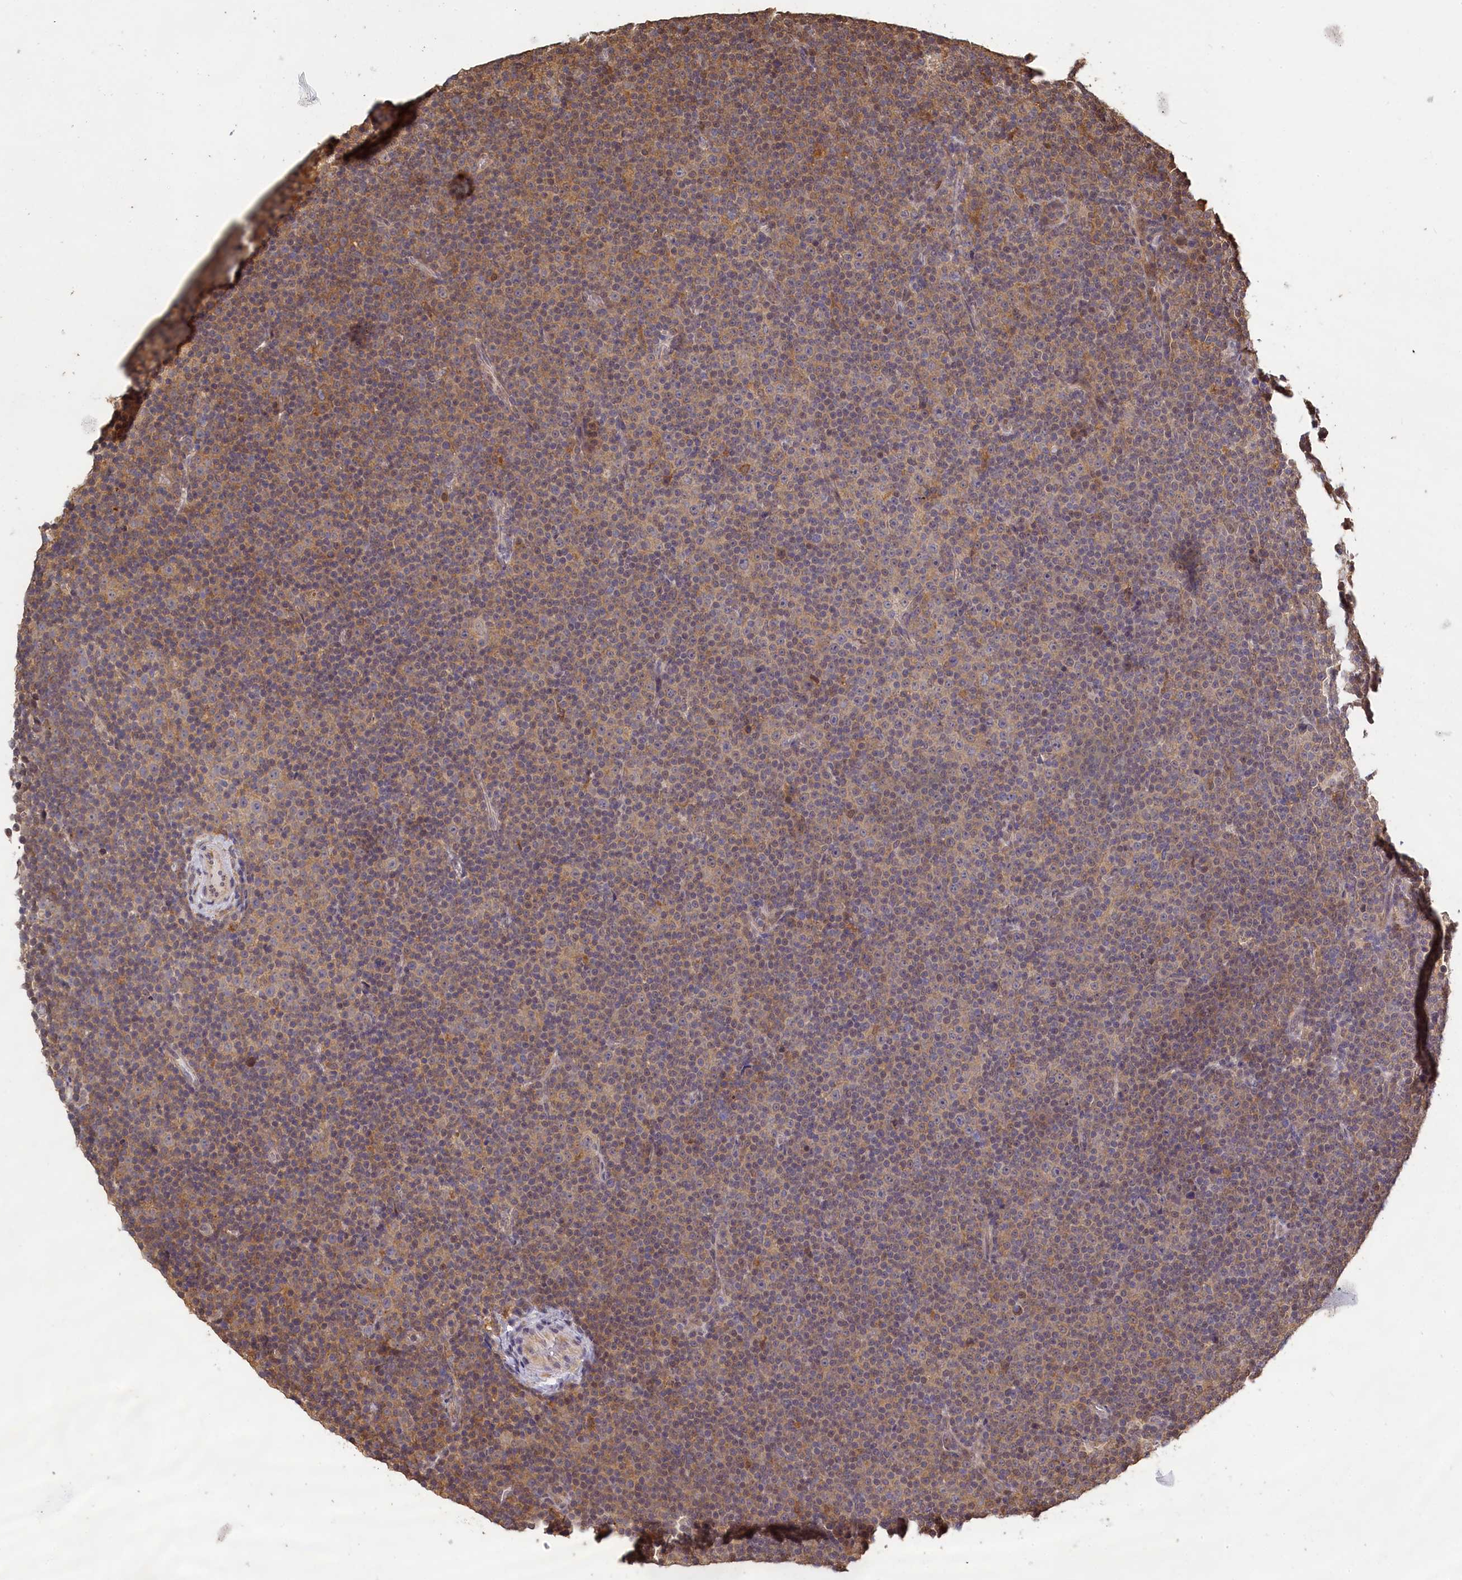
{"staining": {"intensity": "moderate", "quantity": "25%-75%", "location": "cytoplasmic/membranous"}, "tissue": "lymphoma", "cell_type": "Tumor cells", "image_type": "cancer", "snomed": [{"axis": "morphology", "description": "Malignant lymphoma, non-Hodgkin's type, Low grade"}, {"axis": "topography", "description": "Lymph node"}], "caption": "The photomicrograph exhibits a brown stain indicating the presence of a protein in the cytoplasmic/membranous of tumor cells in lymphoma. (Brightfield microscopy of DAB IHC at high magnification).", "gene": "UCHL3", "patient": {"sex": "female", "age": 67}}